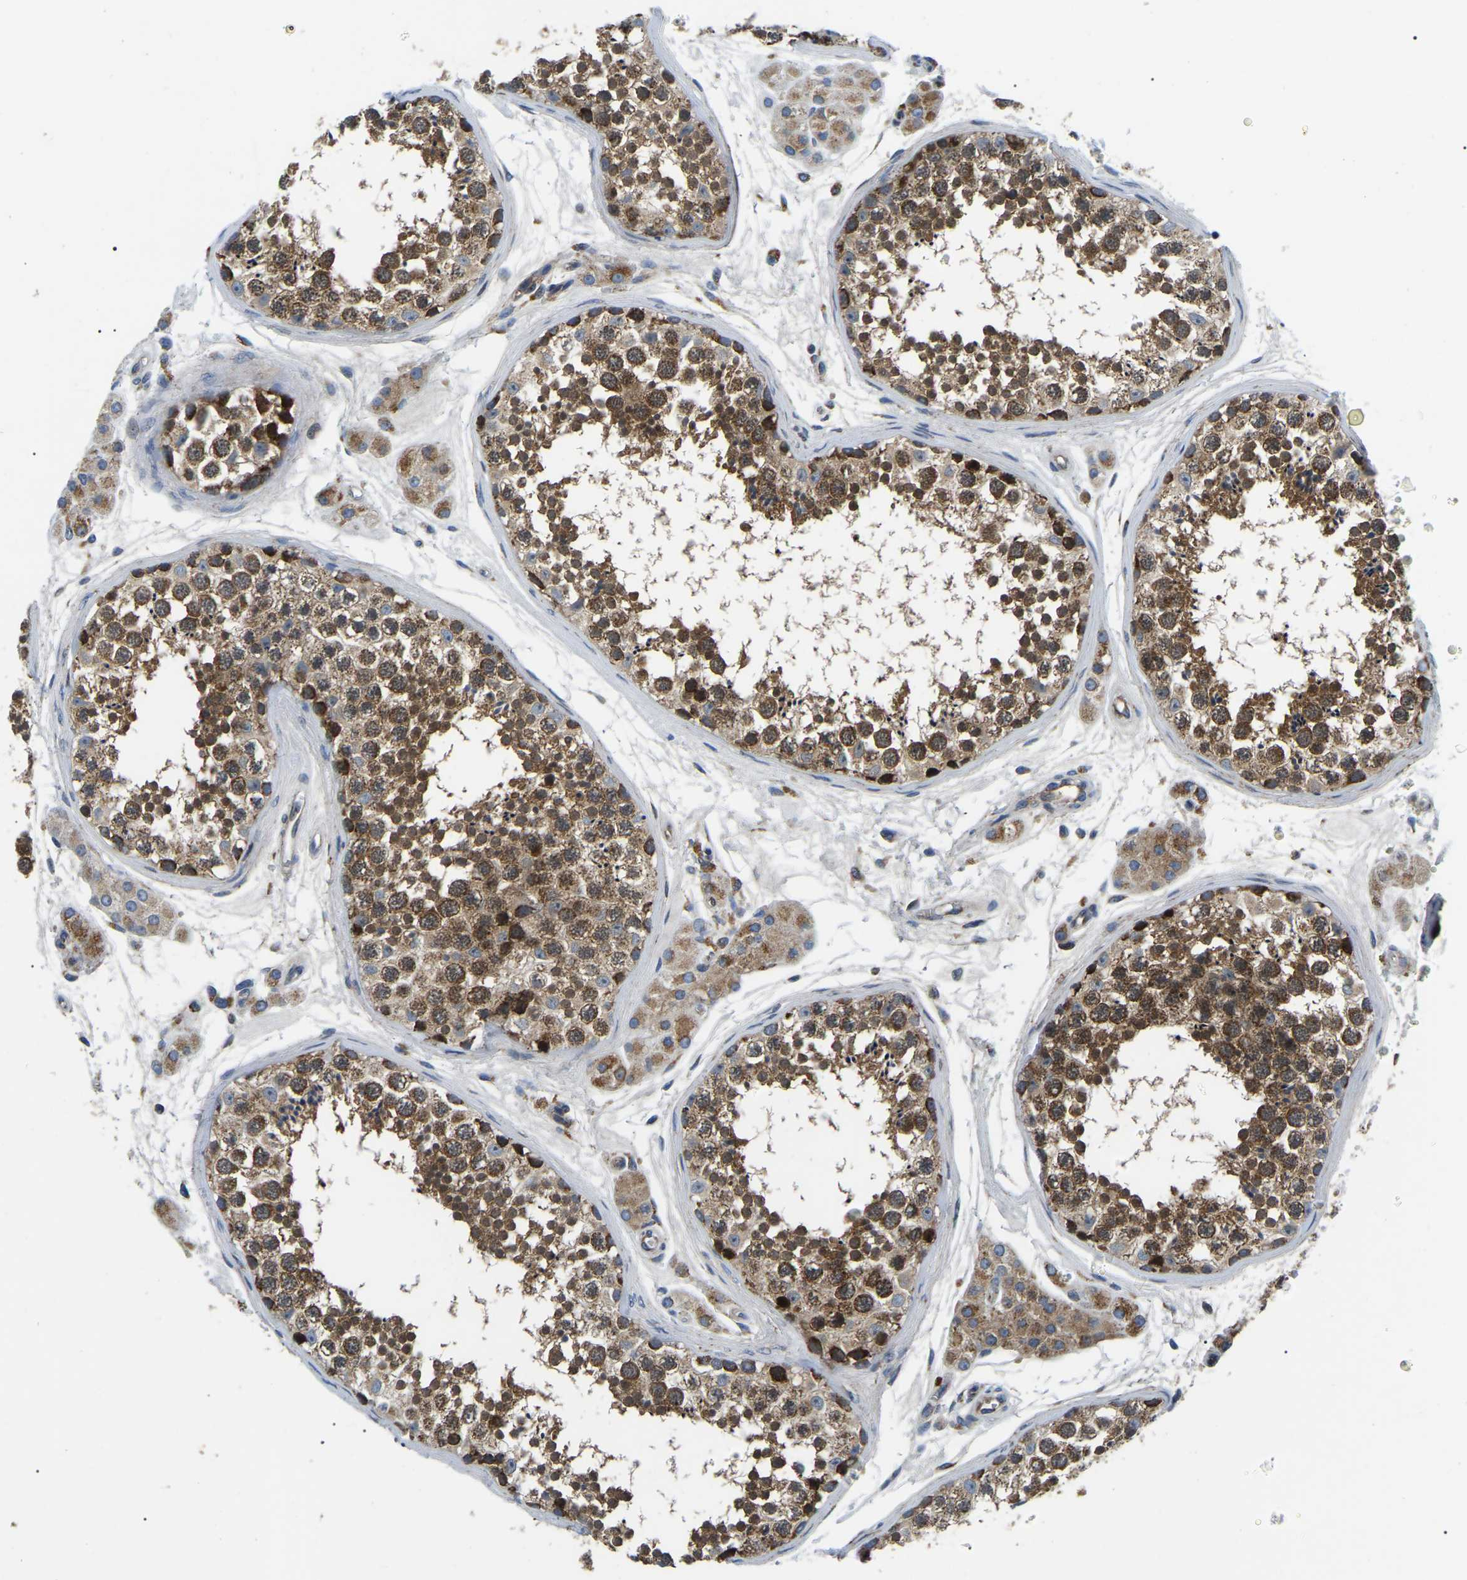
{"staining": {"intensity": "strong", "quantity": ">75%", "location": "cytoplasmic/membranous"}, "tissue": "testis", "cell_type": "Cells in seminiferous ducts", "image_type": "normal", "snomed": [{"axis": "morphology", "description": "Normal tissue, NOS"}, {"axis": "topography", "description": "Testis"}], "caption": "IHC micrograph of benign human testis stained for a protein (brown), which demonstrates high levels of strong cytoplasmic/membranous staining in about >75% of cells in seminiferous ducts.", "gene": "PPM1E", "patient": {"sex": "male", "age": 56}}